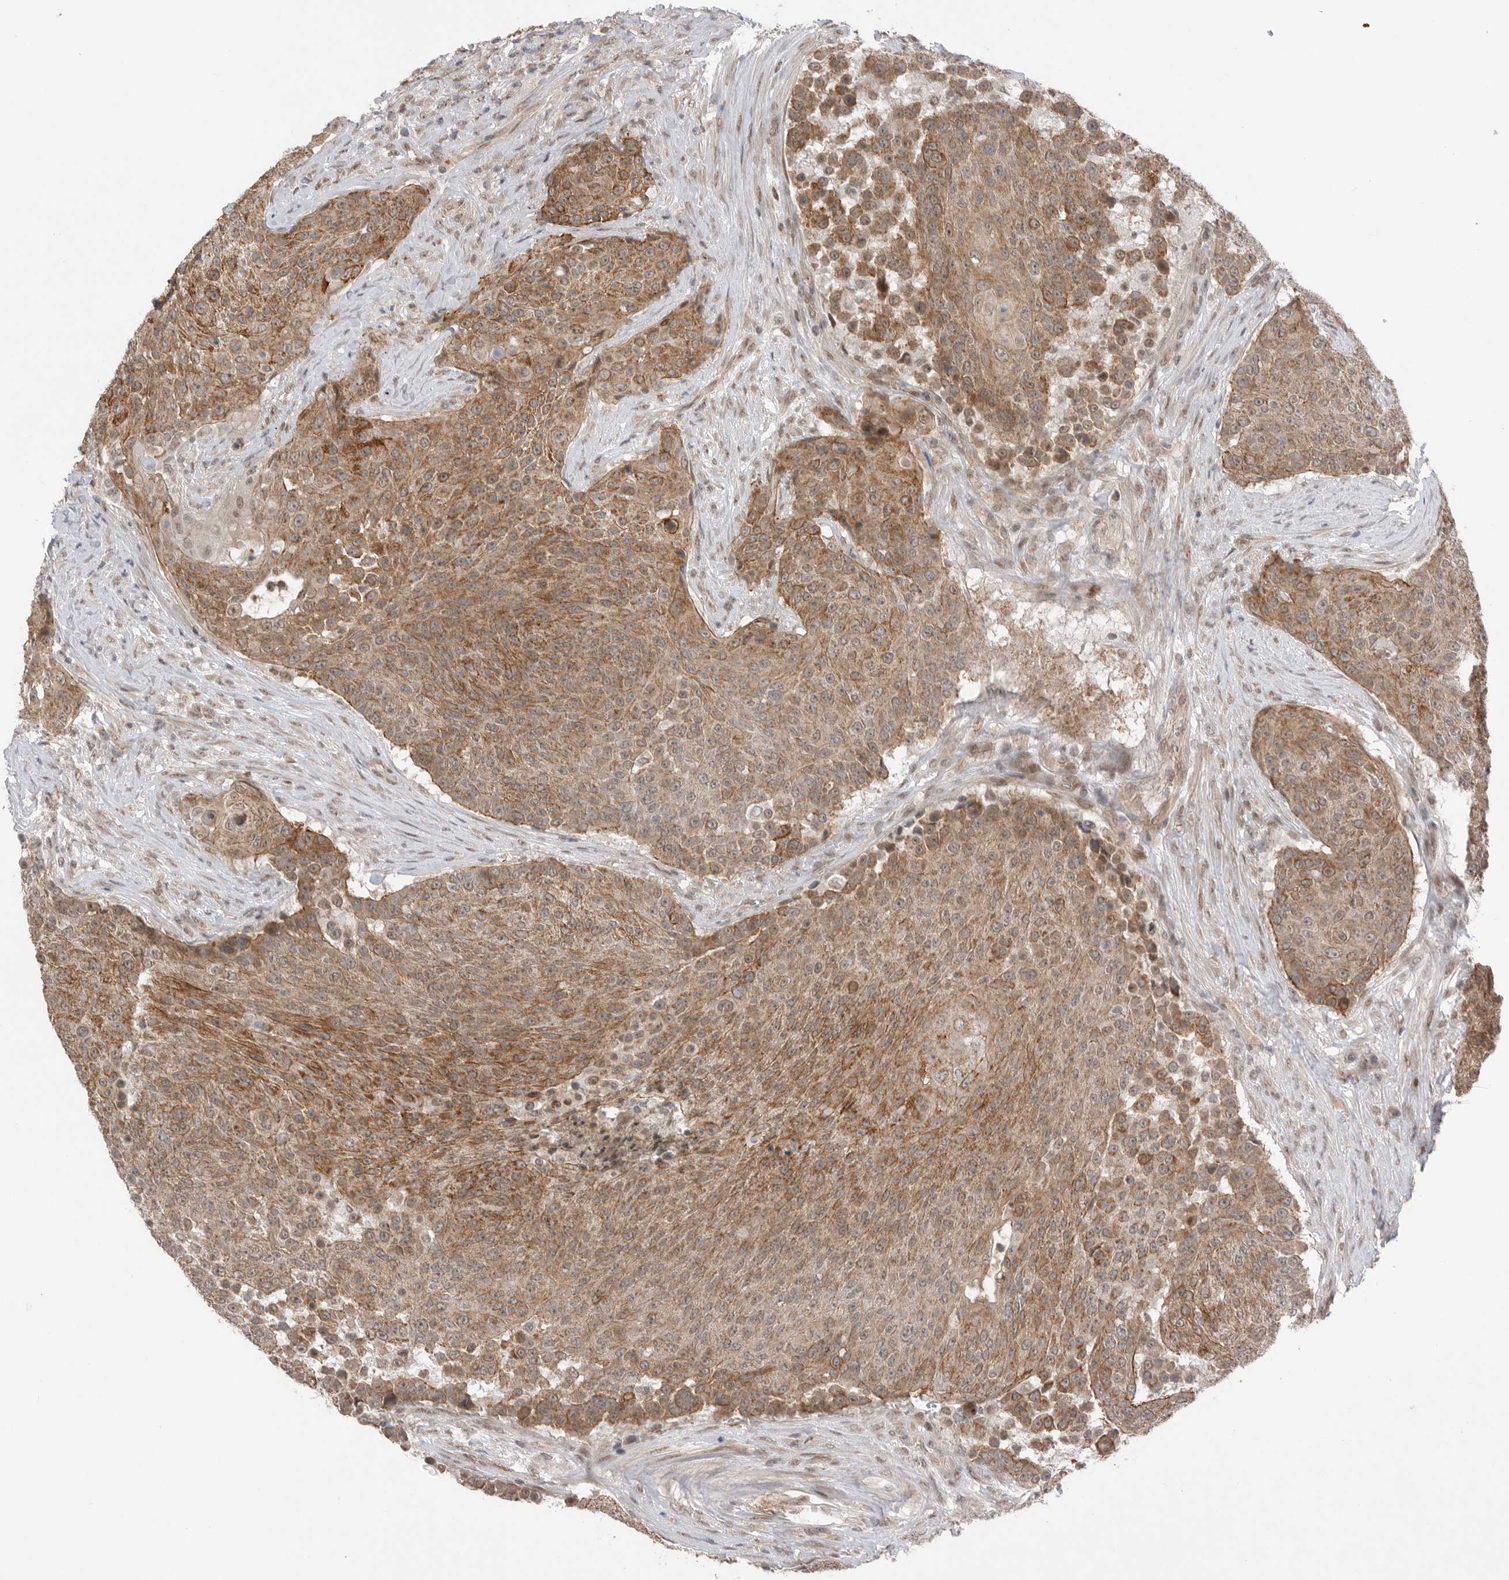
{"staining": {"intensity": "moderate", "quantity": ">75%", "location": "cytoplasmic/membranous"}, "tissue": "urothelial cancer", "cell_type": "Tumor cells", "image_type": "cancer", "snomed": [{"axis": "morphology", "description": "Urothelial carcinoma, High grade"}, {"axis": "topography", "description": "Urinary bladder"}], "caption": "Human high-grade urothelial carcinoma stained with a brown dye demonstrates moderate cytoplasmic/membranous positive positivity in about >75% of tumor cells.", "gene": "NTAQ1", "patient": {"sex": "female", "age": 63}}